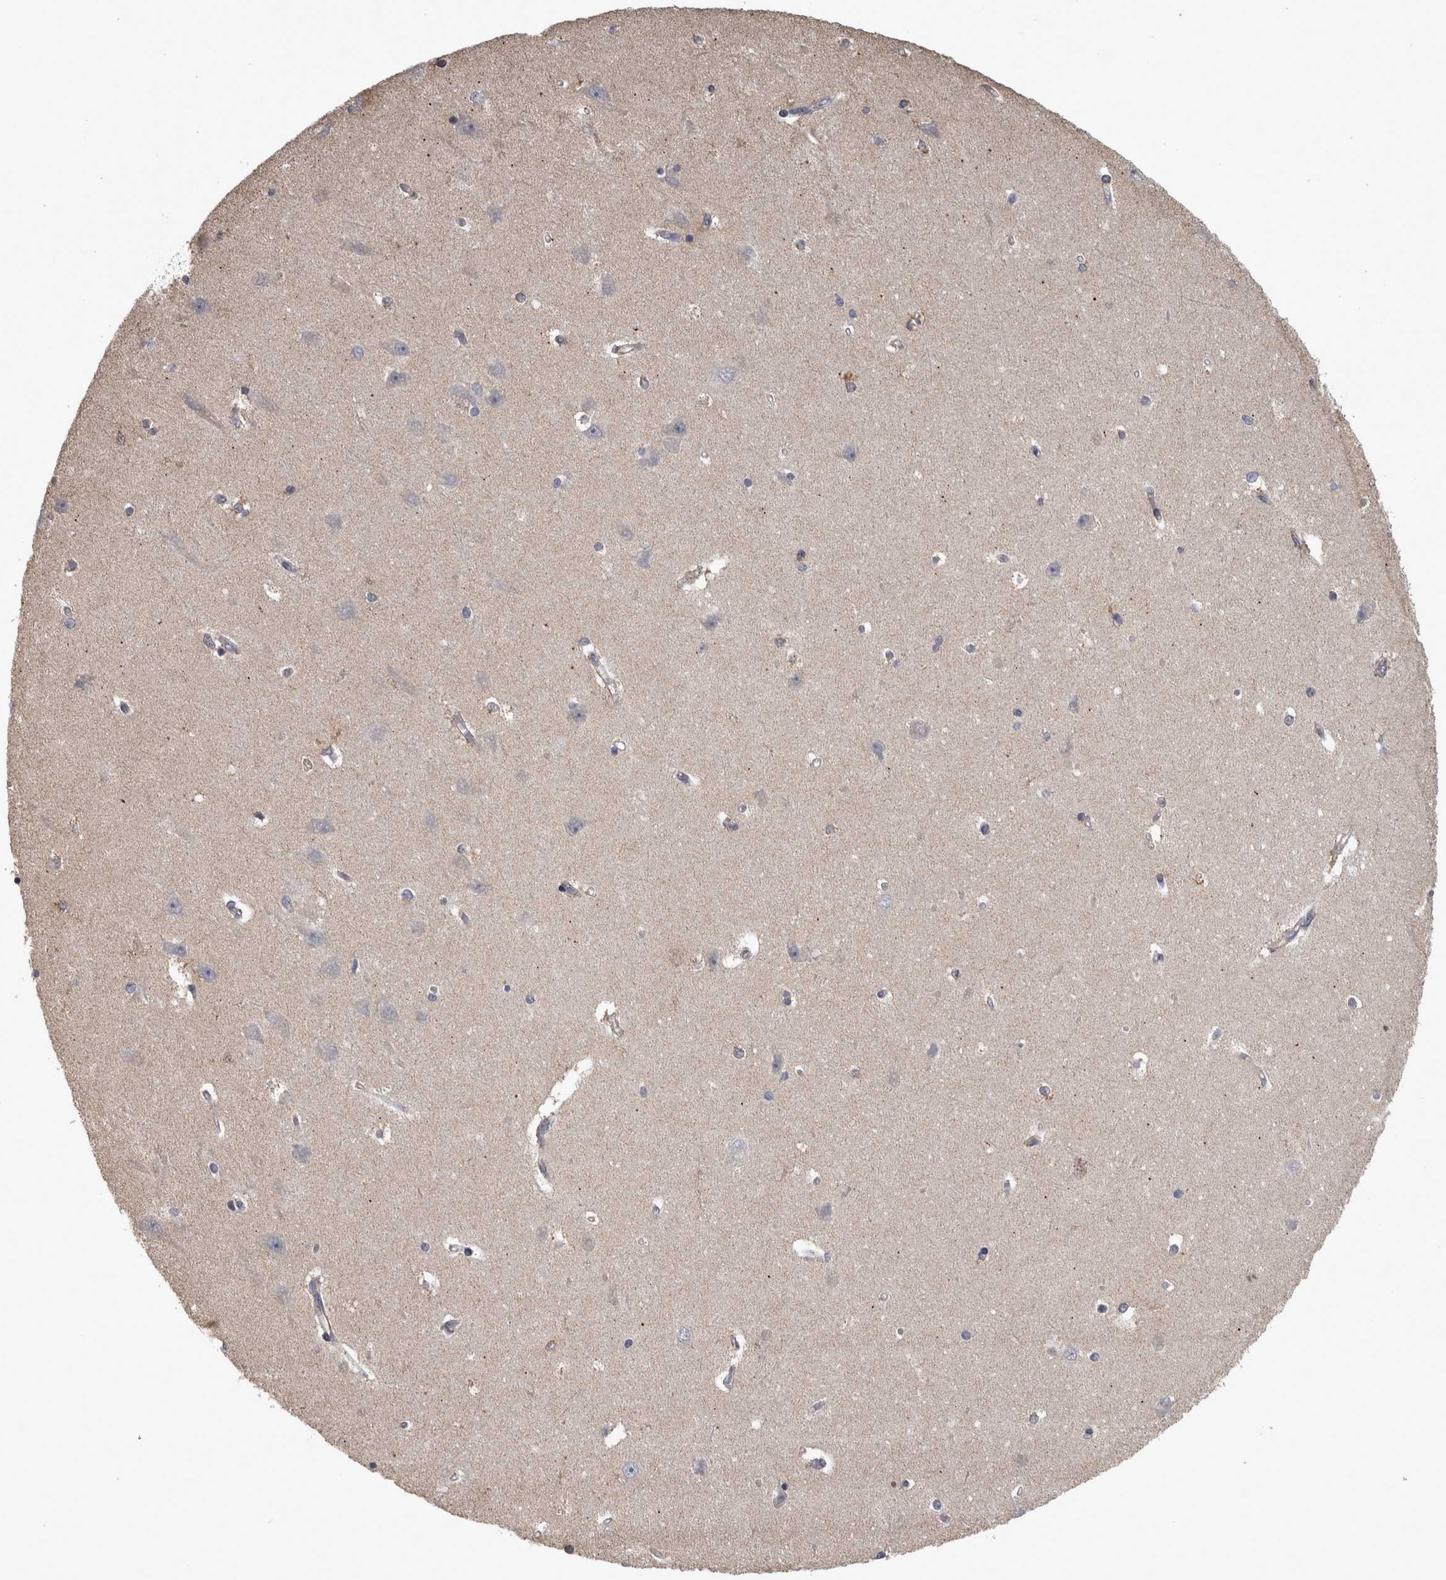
{"staining": {"intensity": "negative", "quantity": "none", "location": "none"}, "tissue": "hippocampus", "cell_type": "Glial cells", "image_type": "normal", "snomed": [{"axis": "morphology", "description": "Normal tissue, NOS"}, {"axis": "topography", "description": "Hippocampus"}], "caption": "High power microscopy photomicrograph of an IHC photomicrograph of normal hippocampus, revealing no significant staining in glial cells.", "gene": "DBT", "patient": {"sex": "male", "age": 45}}